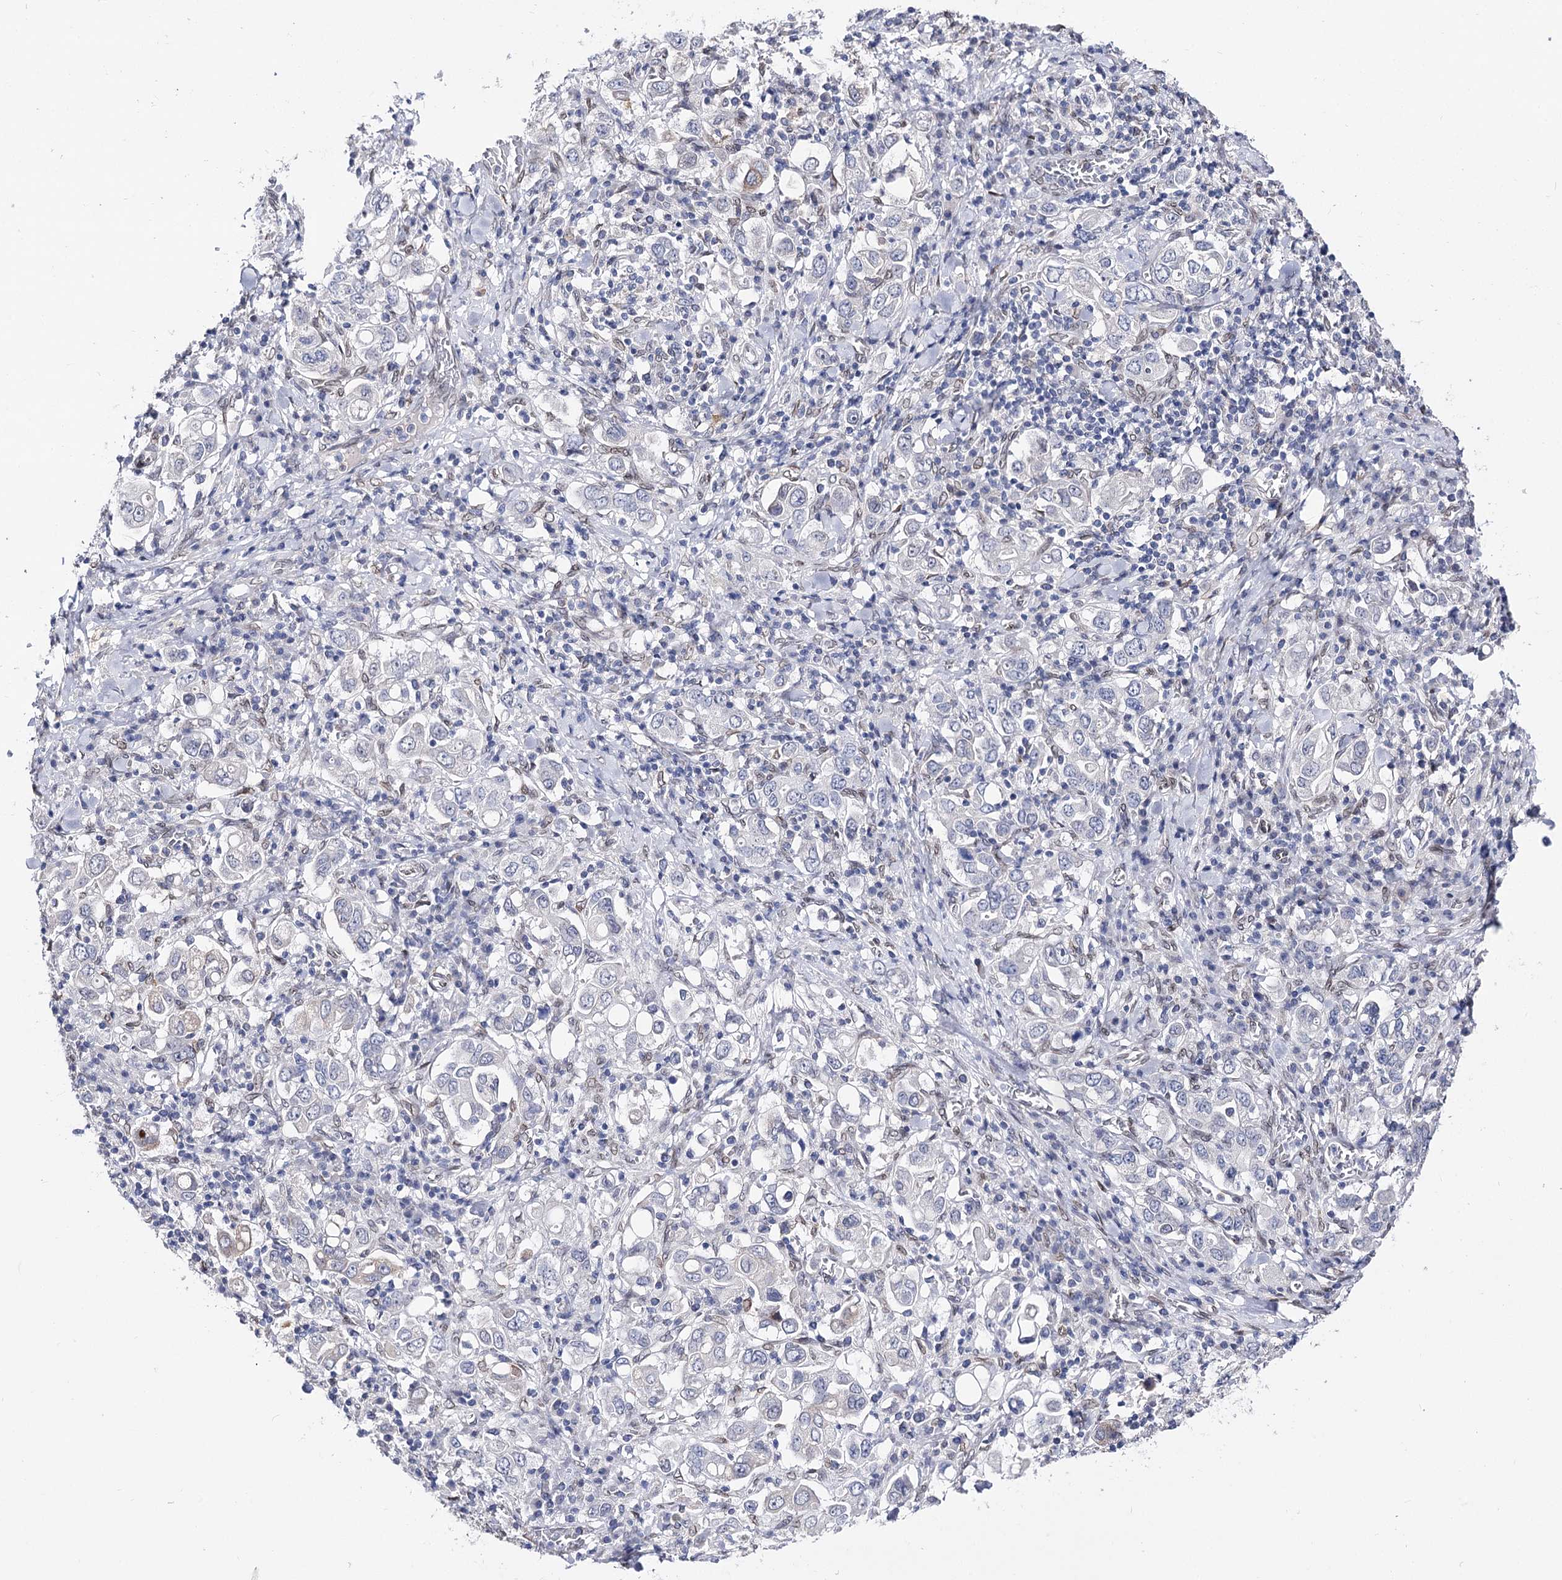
{"staining": {"intensity": "negative", "quantity": "none", "location": "none"}, "tissue": "stomach cancer", "cell_type": "Tumor cells", "image_type": "cancer", "snomed": [{"axis": "morphology", "description": "Adenocarcinoma, NOS"}, {"axis": "topography", "description": "Stomach, upper"}], "caption": "Immunohistochemistry (IHC) of stomach adenocarcinoma displays no positivity in tumor cells.", "gene": "TMEM201", "patient": {"sex": "male", "age": 62}}